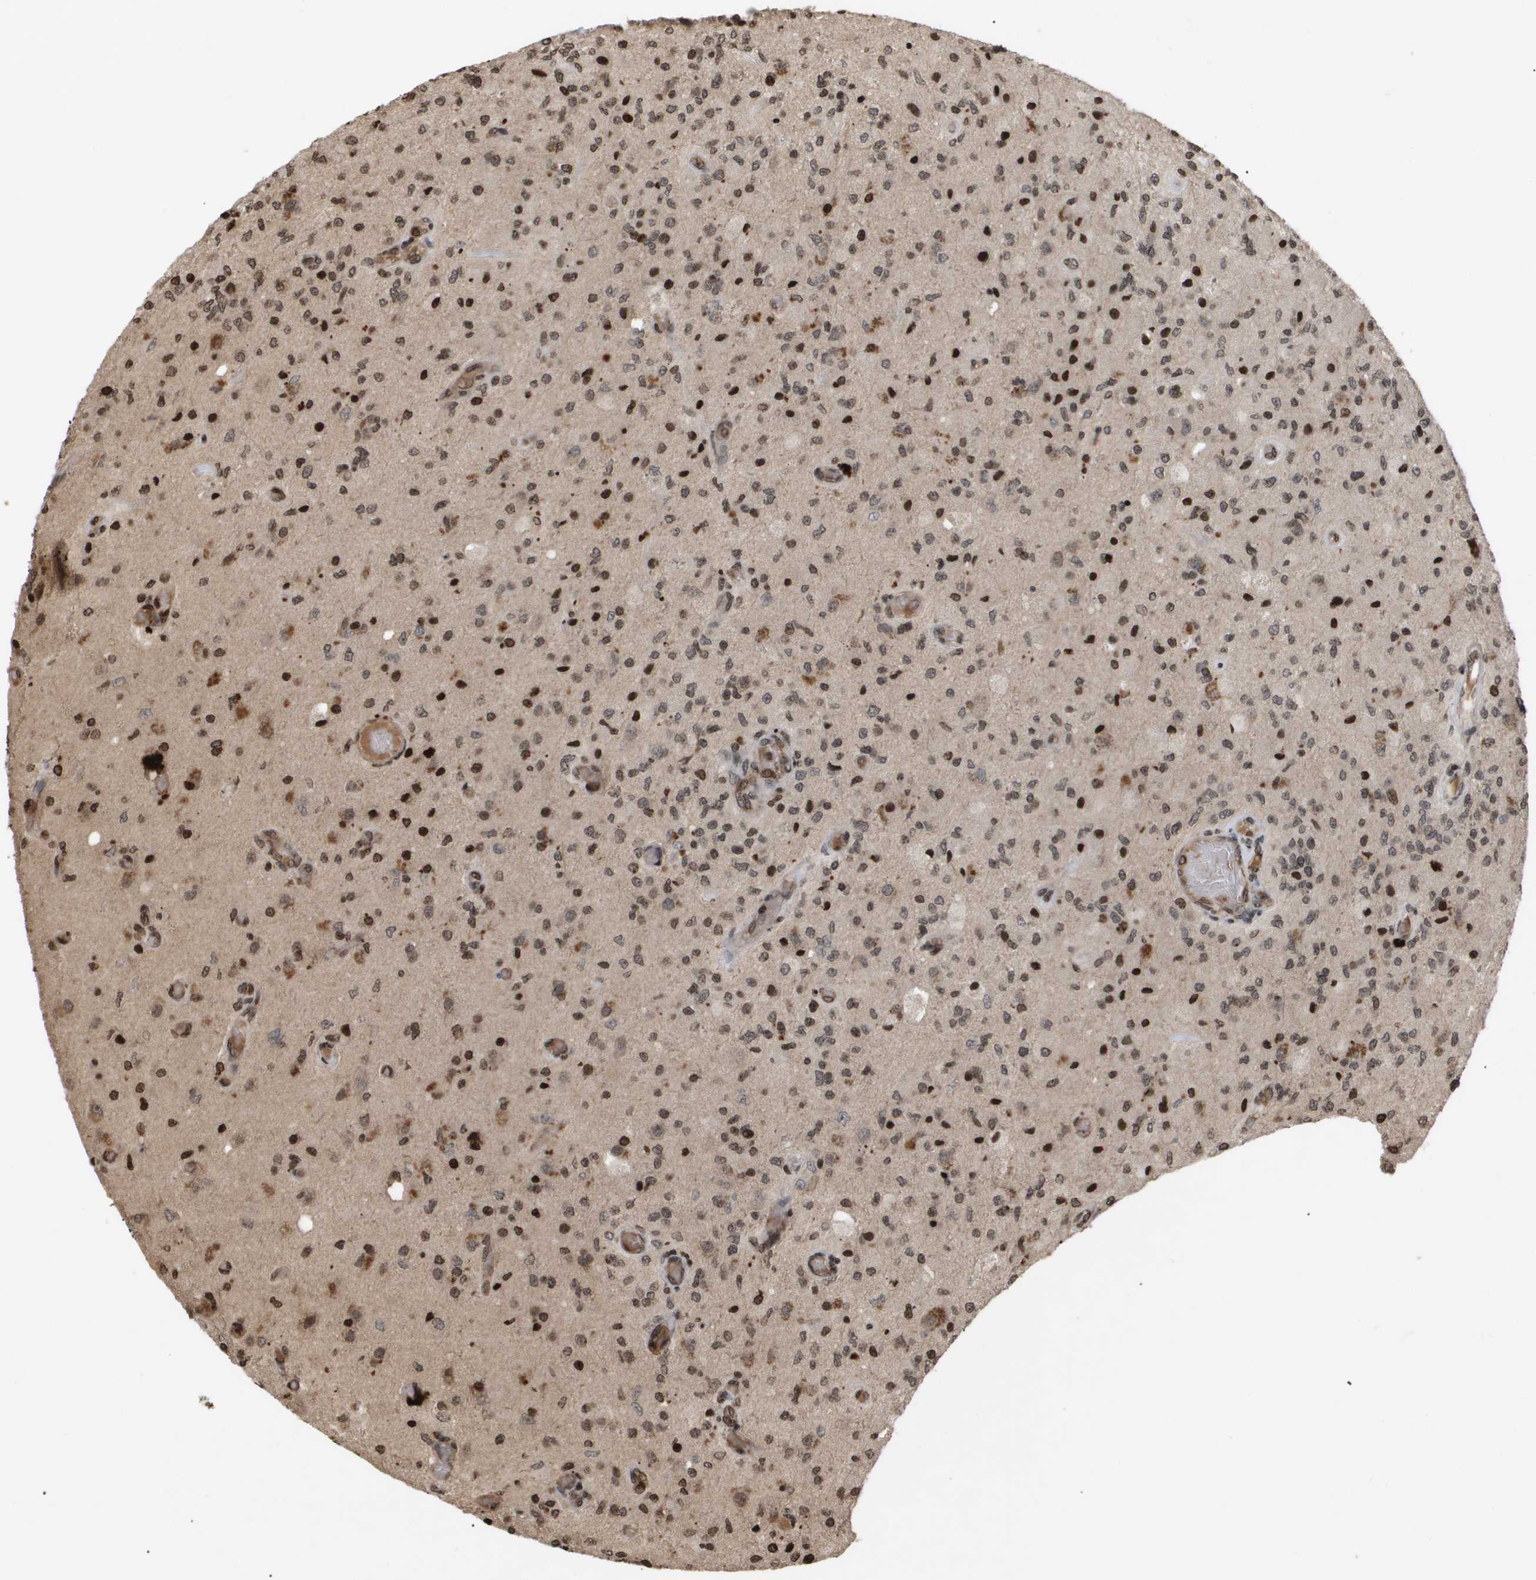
{"staining": {"intensity": "moderate", "quantity": "25%-75%", "location": "cytoplasmic/membranous,nuclear"}, "tissue": "glioma", "cell_type": "Tumor cells", "image_type": "cancer", "snomed": [{"axis": "morphology", "description": "Normal tissue, NOS"}, {"axis": "morphology", "description": "Glioma, malignant, High grade"}, {"axis": "topography", "description": "Cerebral cortex"}], "caption": "Brown immunohistochemical staining in human high-grade glioma (malignant) shows moderate cytoplasmic/membranous and nuclear expression in approximately 25%-75% of tumor cells.", "gene": "HSPA6", "patient": {"sex": "male", "age": 77}}